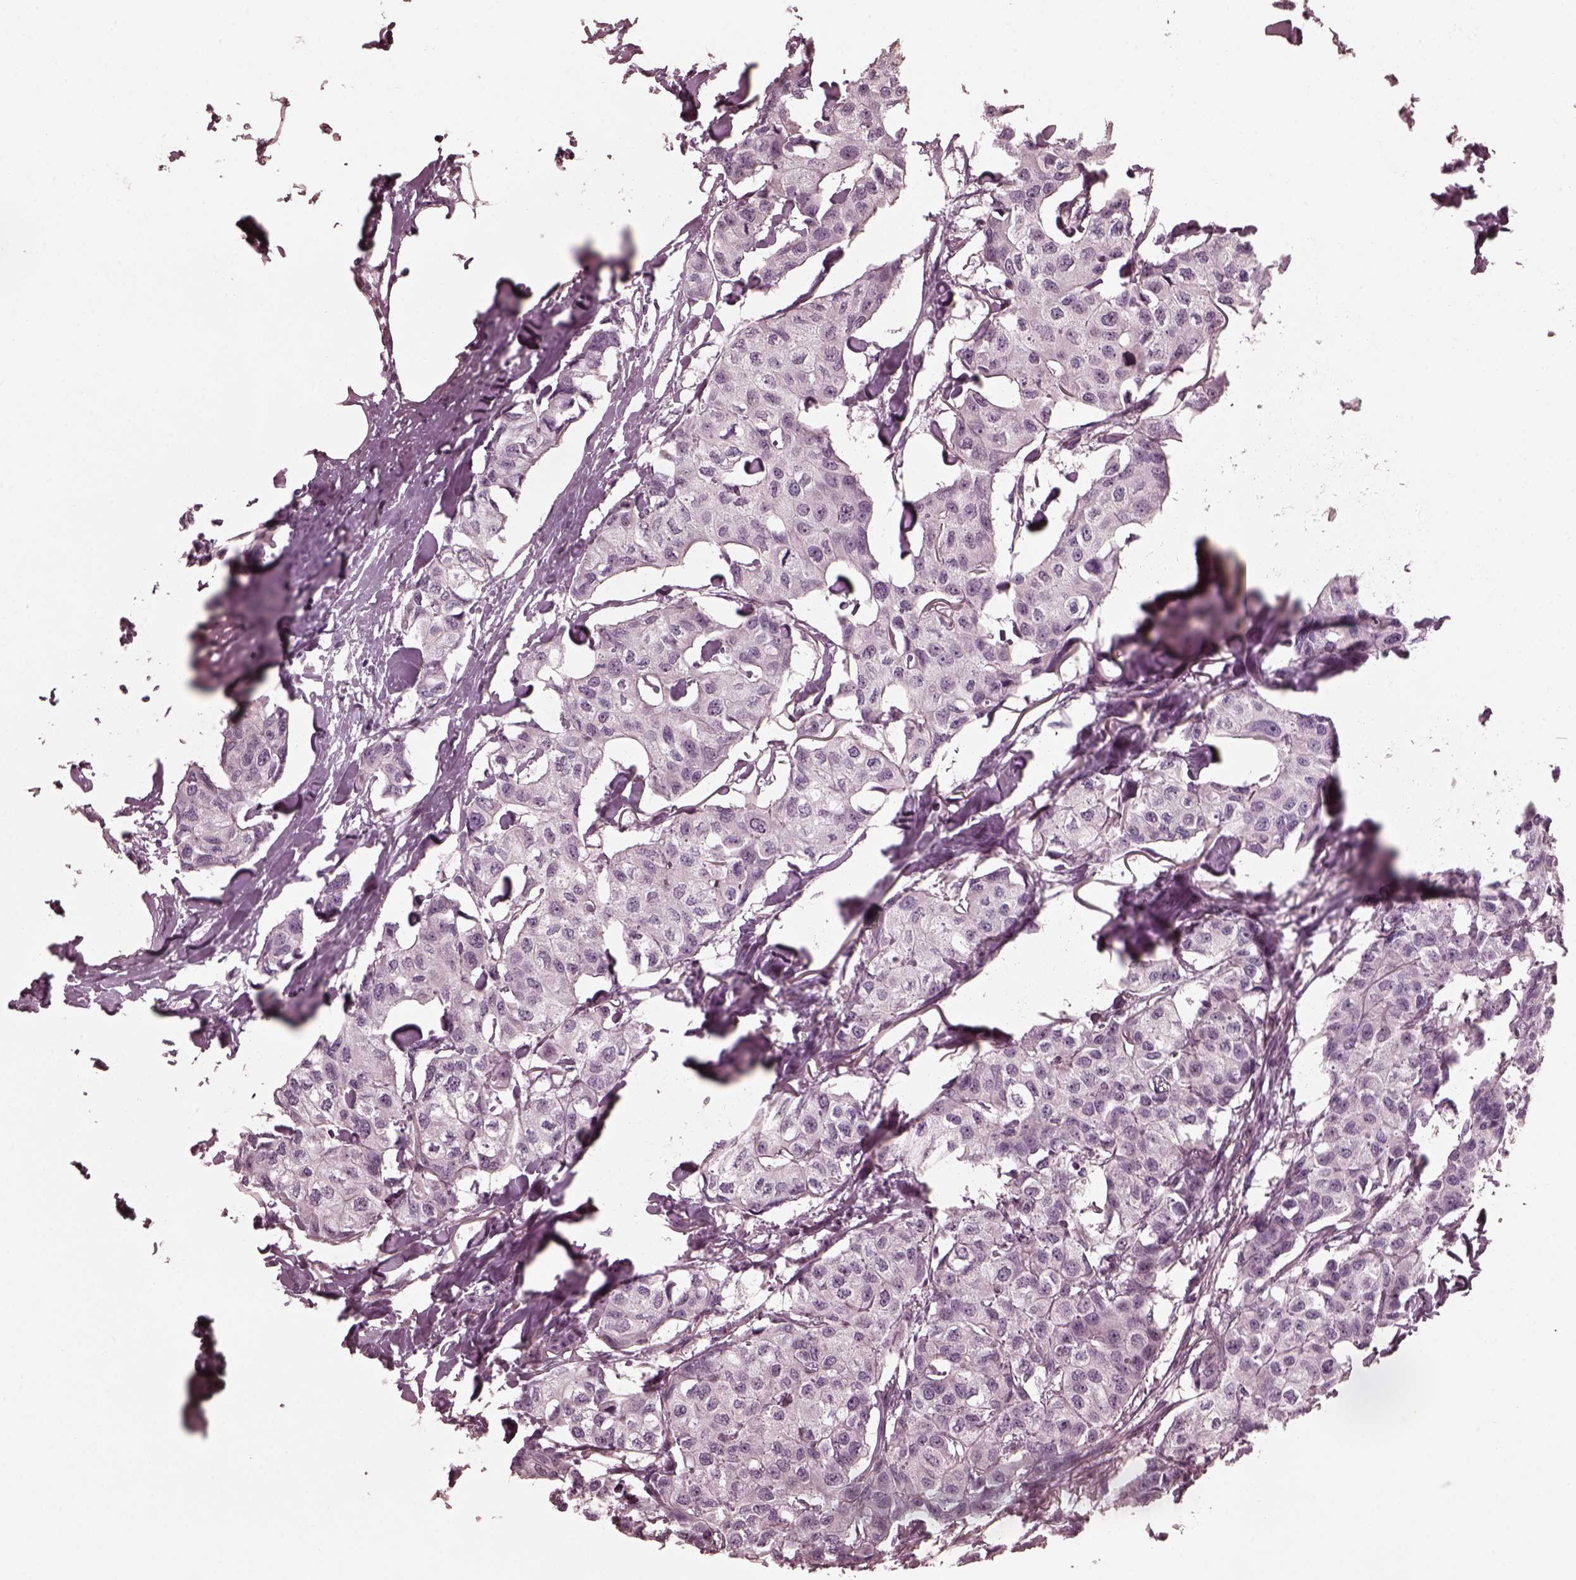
{"staining": {"intensity": "negative", "quantity": "none", "location": "none"}, "tissue": "breast cancer", "cell_type": "Tumor cells", "image_type": "cancer", "snomed": [{"axis": "morphology", "description": "Duct carcinoma"}, {"axis": "topography", "description": "Breast"}], "caption": "This is an immunohistochemistry (IHC) histopathology image of breast intraductal carcinoma. There is no expression in tumor cells.", "gene": "CGA", "patient": {"sex": "female", "age": 80}}